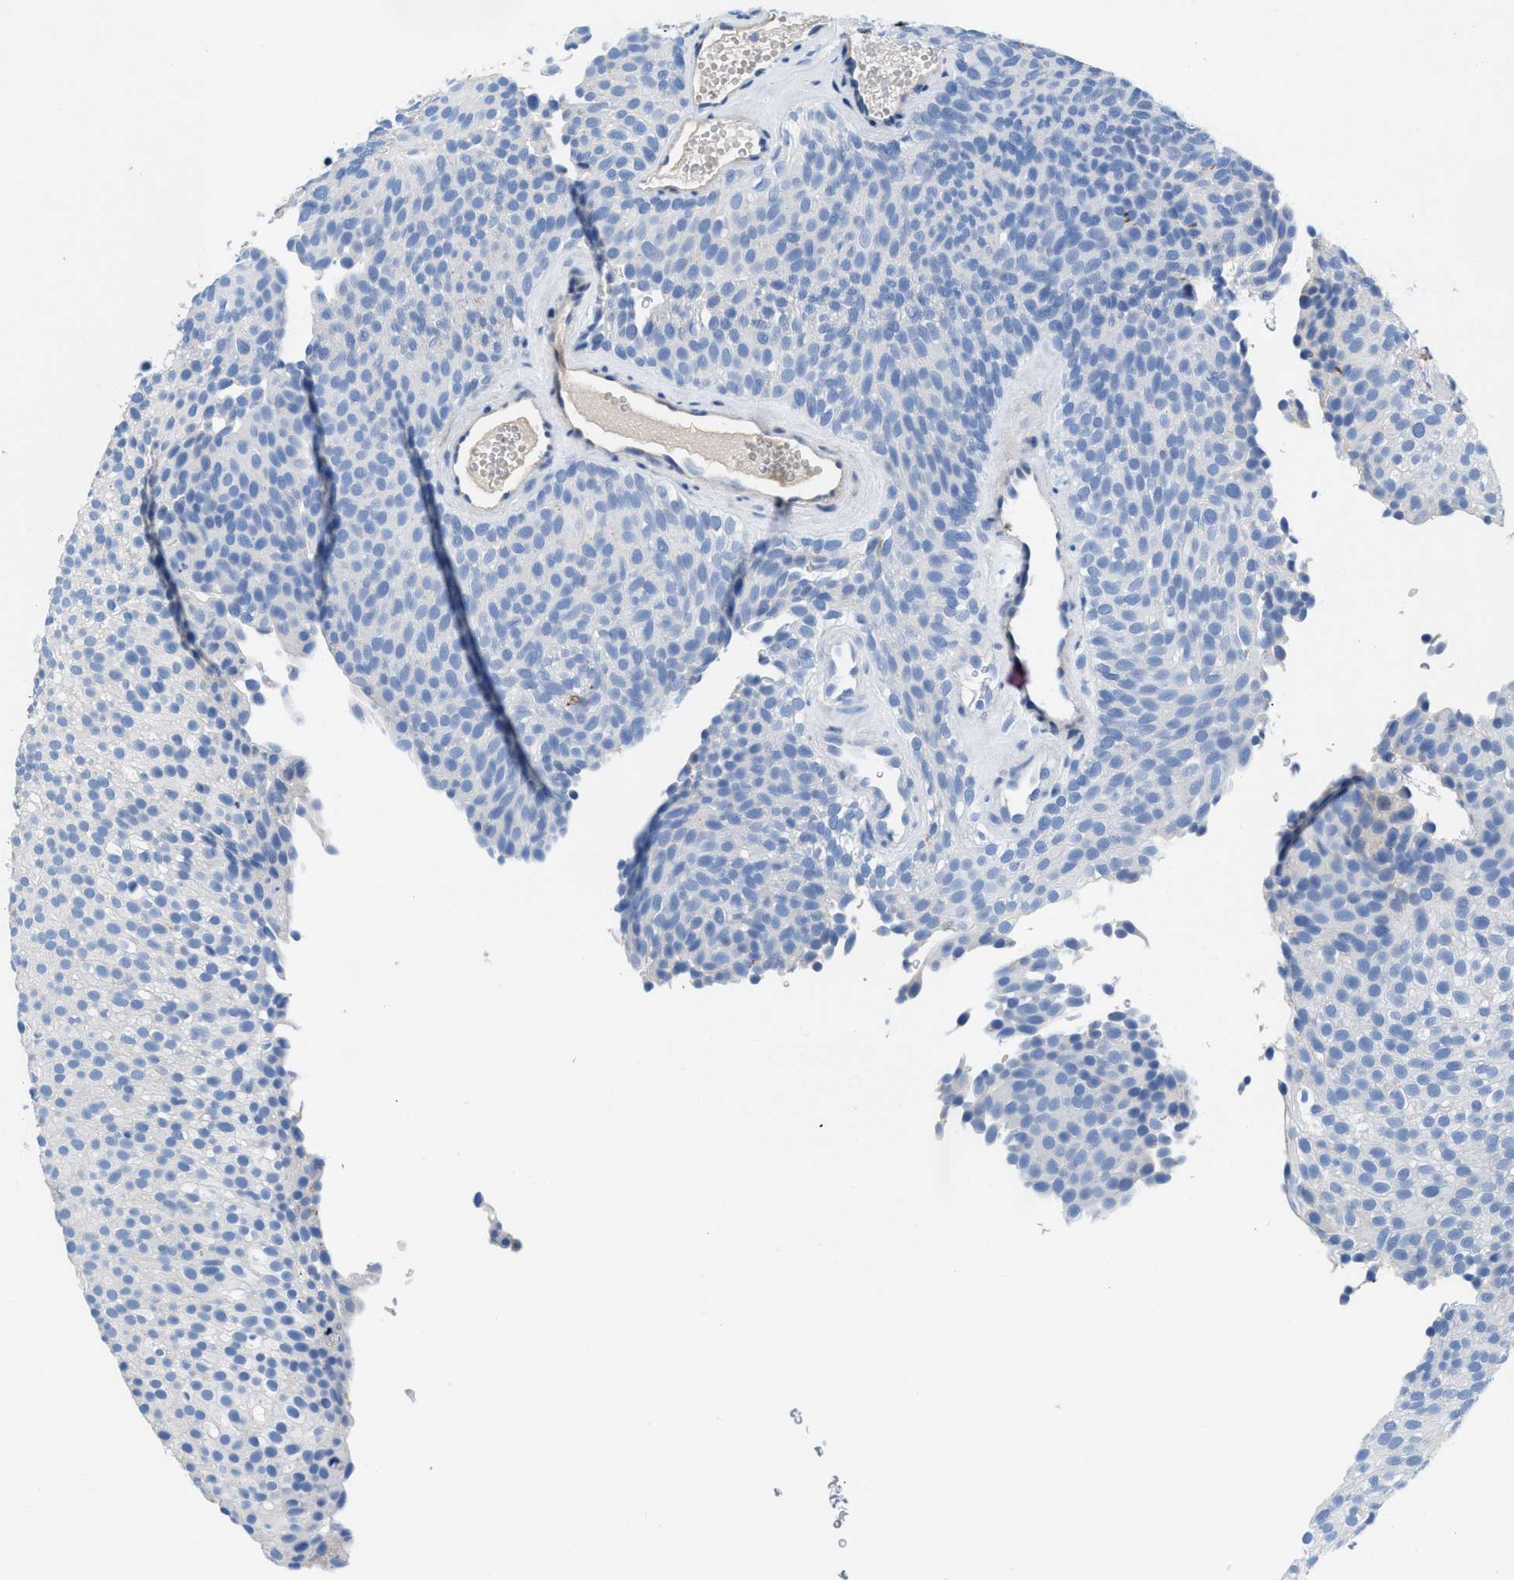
{"staining": {"intensity": "negative", "quantity": "none", "location": "none"}, "tissue": "urothelial cancer", "cell_type": "Tumor cells", "image_type": "cancer", "snomed": [{"axis": "morphology", "description": "Urothelial carcinoma, Low grade"}, {"axis": "topography", "description": "Urinary bladder"}], "caption": "Protein analysis of urothelial cancer demonstrates no significant positivity in tumor cells. (DAB immunohistochemistry (IHC) with hematoxylin counter stain).", "gene": "SLFN13", "patient": {"sex": "male", "age": 78}}